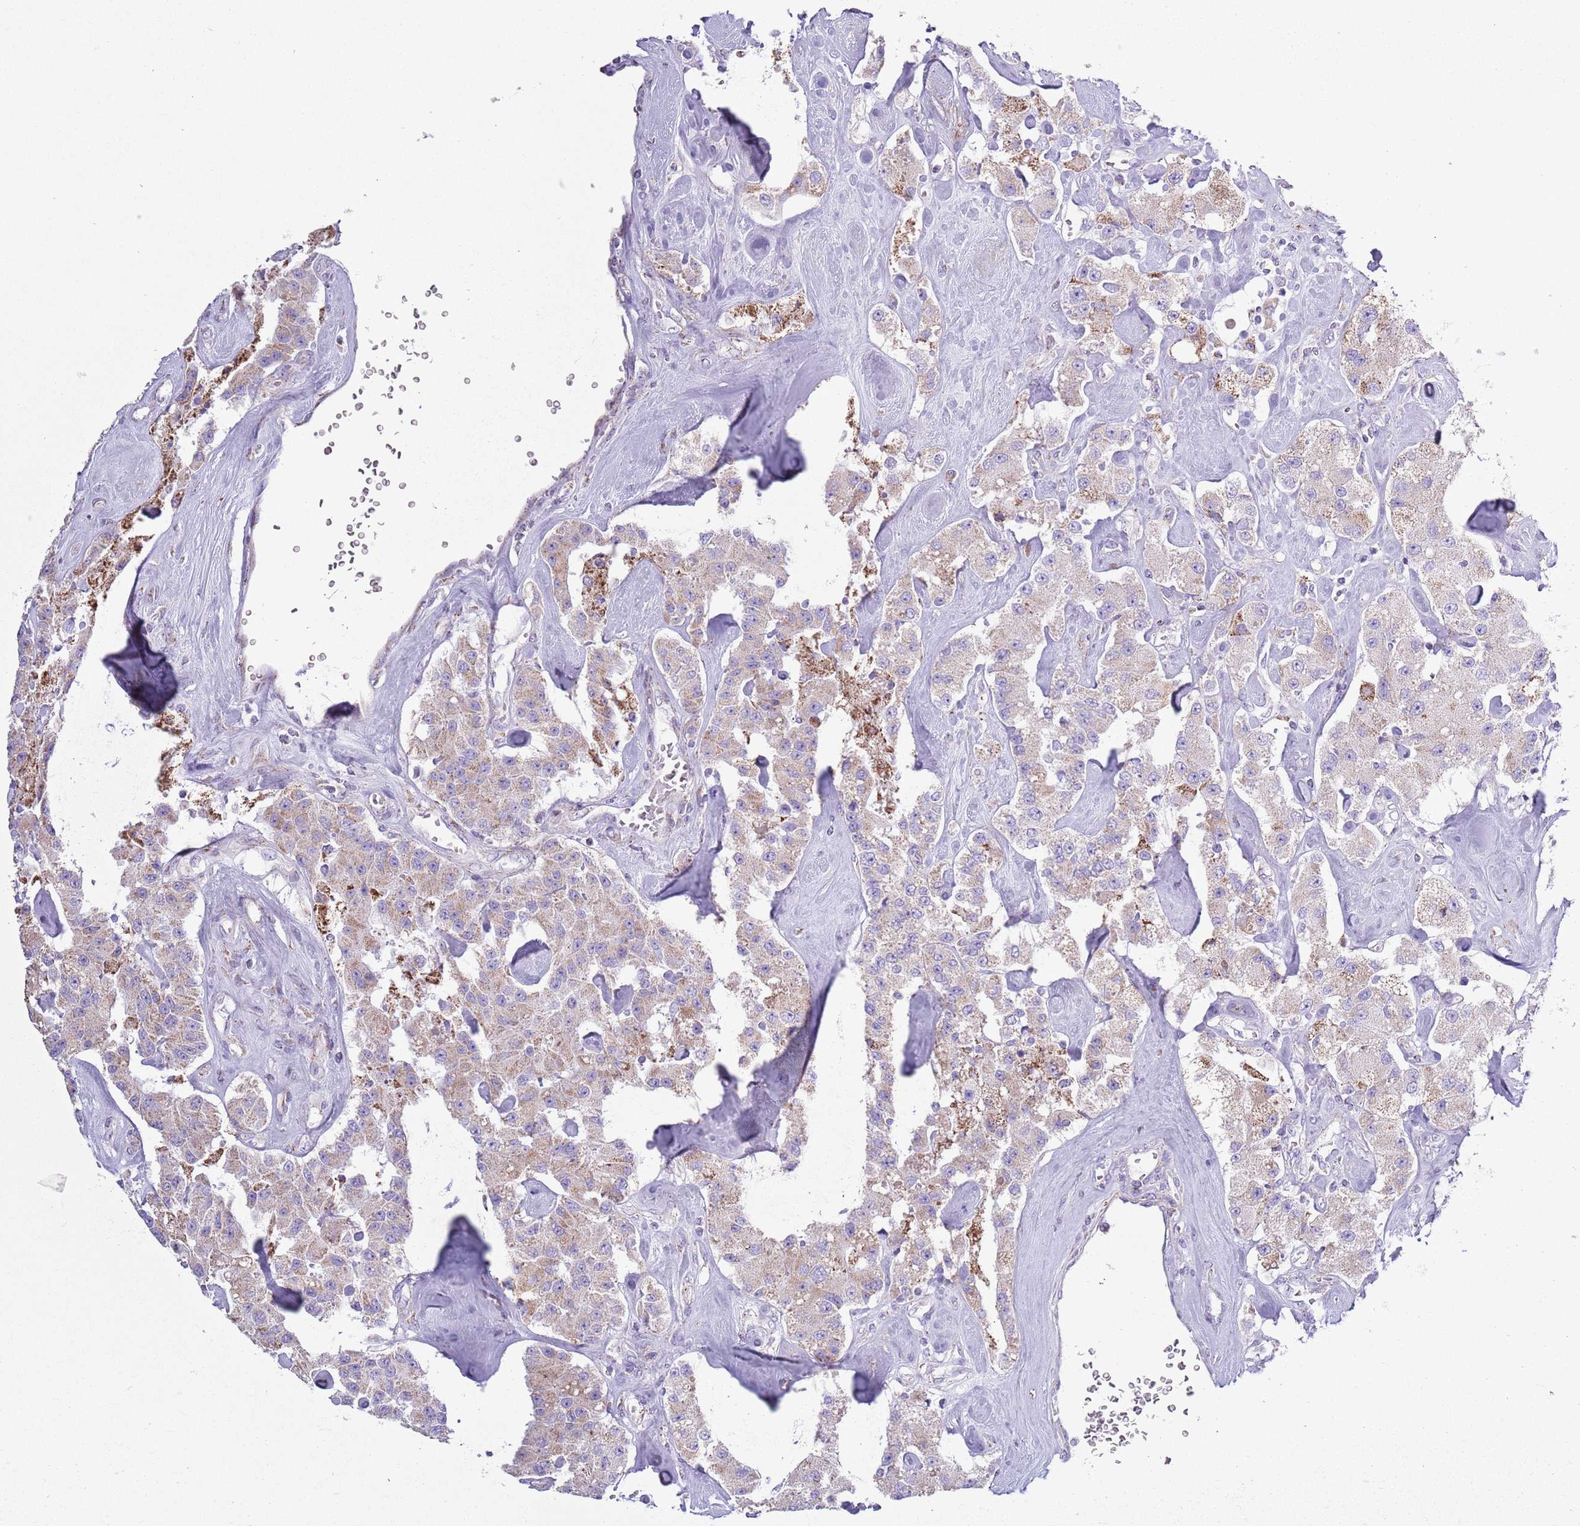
{"staining": {"intensity": "weak", "quantity": "25%-75%", "location": "cytoplasmic/membranous"}, "tissue": "carcinoid", "cell_type": "Tumor cells", "image_type": "cancer", "snomed": [{"axis": "morphology", "description": "Carcinoid, malignant, NOS"}, {"axis": "topography", "description": "Pancreas"}], "caption": "Weak cytoplasmic/membranous positivity is appreciated in approximately 25%-75% of tumor cells in malignant carcinoid.", "gene": "ATP6V1B1", "patient": {"sex": "male", "age": 41}}